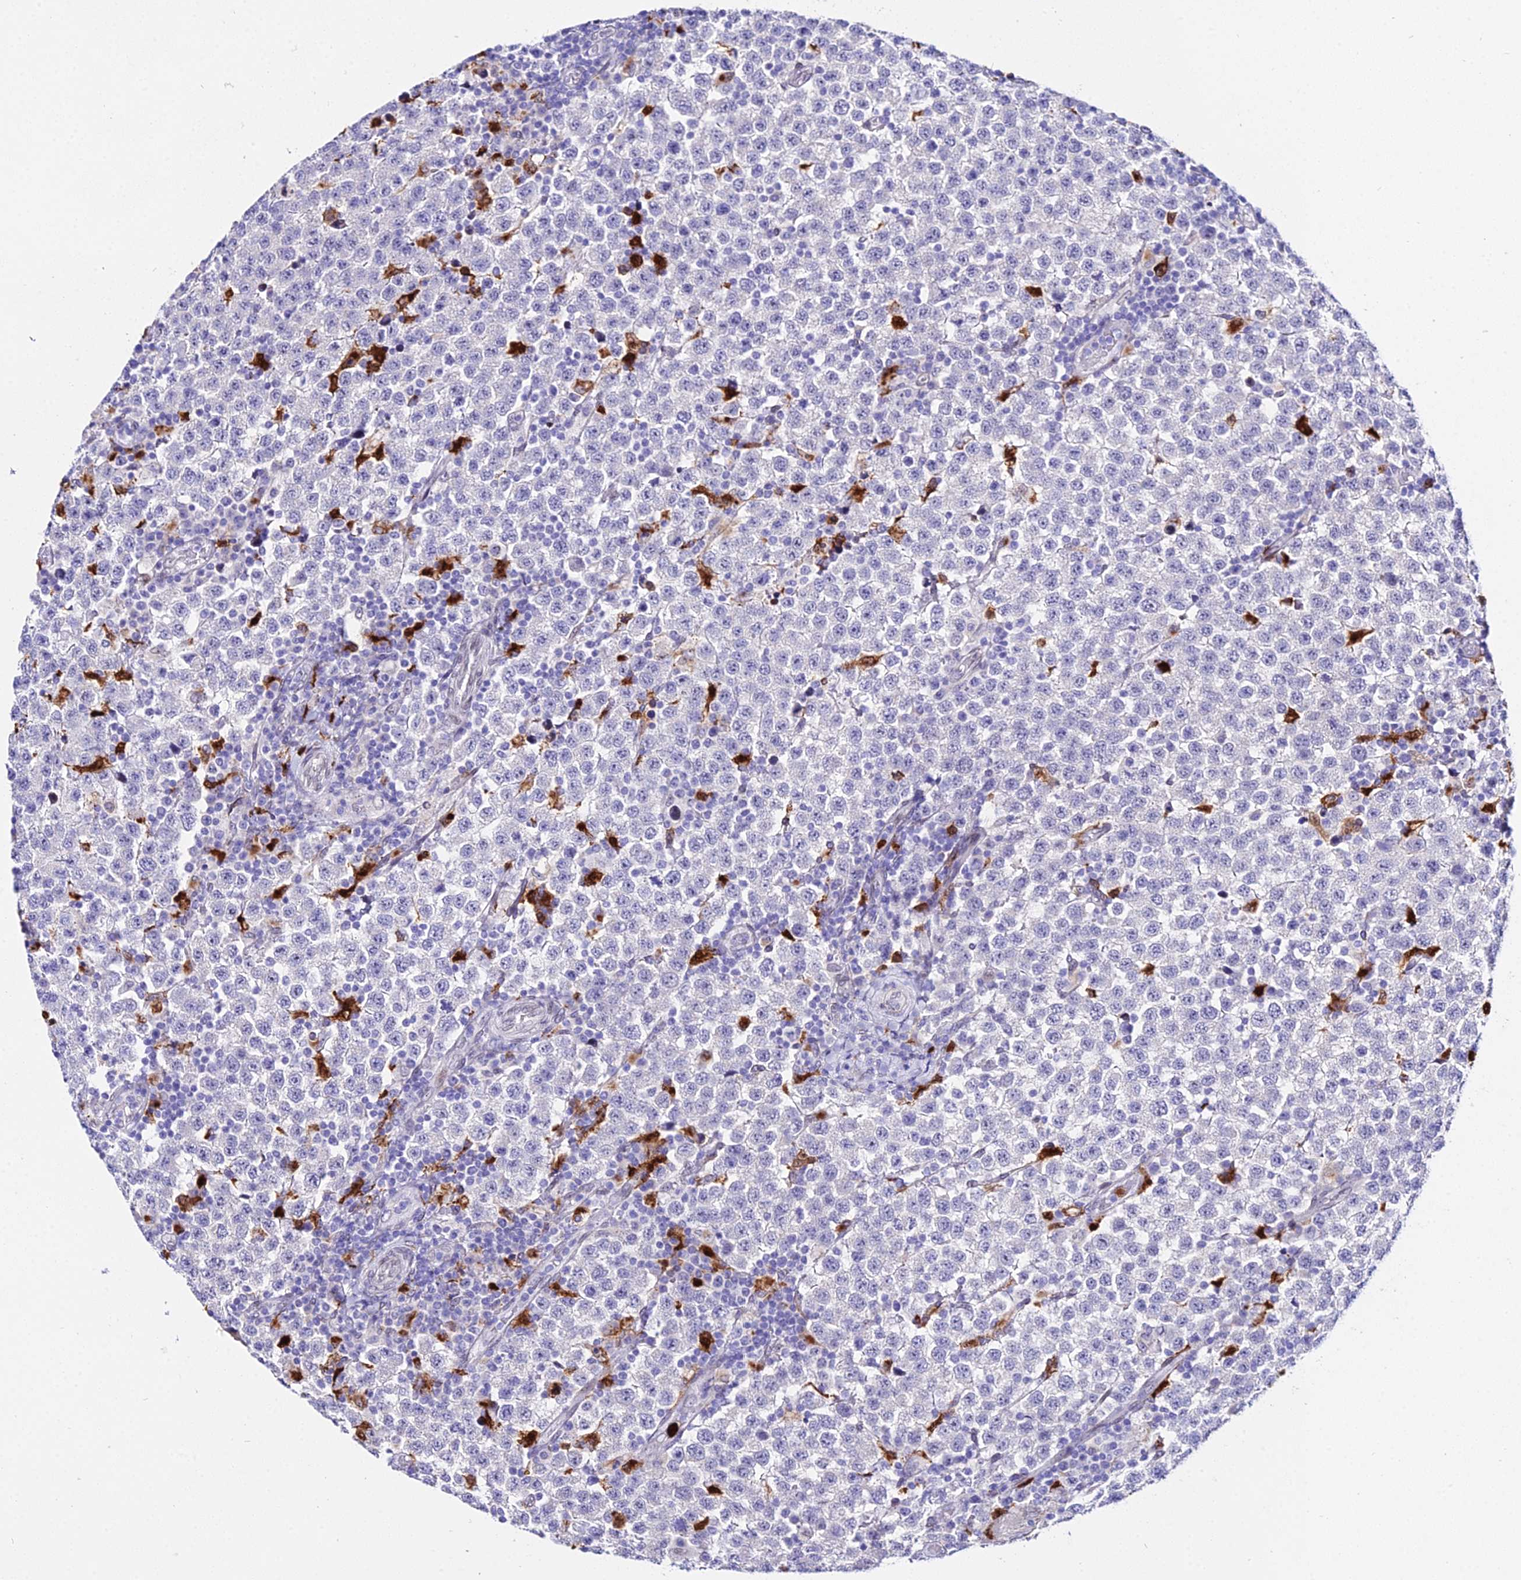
{"staining": {"intensity": "negative", "quantity": "none", "location": "none"}, "tissue": "testis cancer", "cell_type": "Tumor cells", "image_type": "cancer", "snomed": [{"axis": "morphology", "description": "Seminoma, NOS"}, {"axis": "topography", "description": "Testis"}], "caption": "Immunohistochemistry (IHC) of testis cancer (seminoma) exhibits no staining in tumor cells. Nuclei are stained in blue.", "gene": "MCM10", "patient": {"sex": "male", "age": 34}}